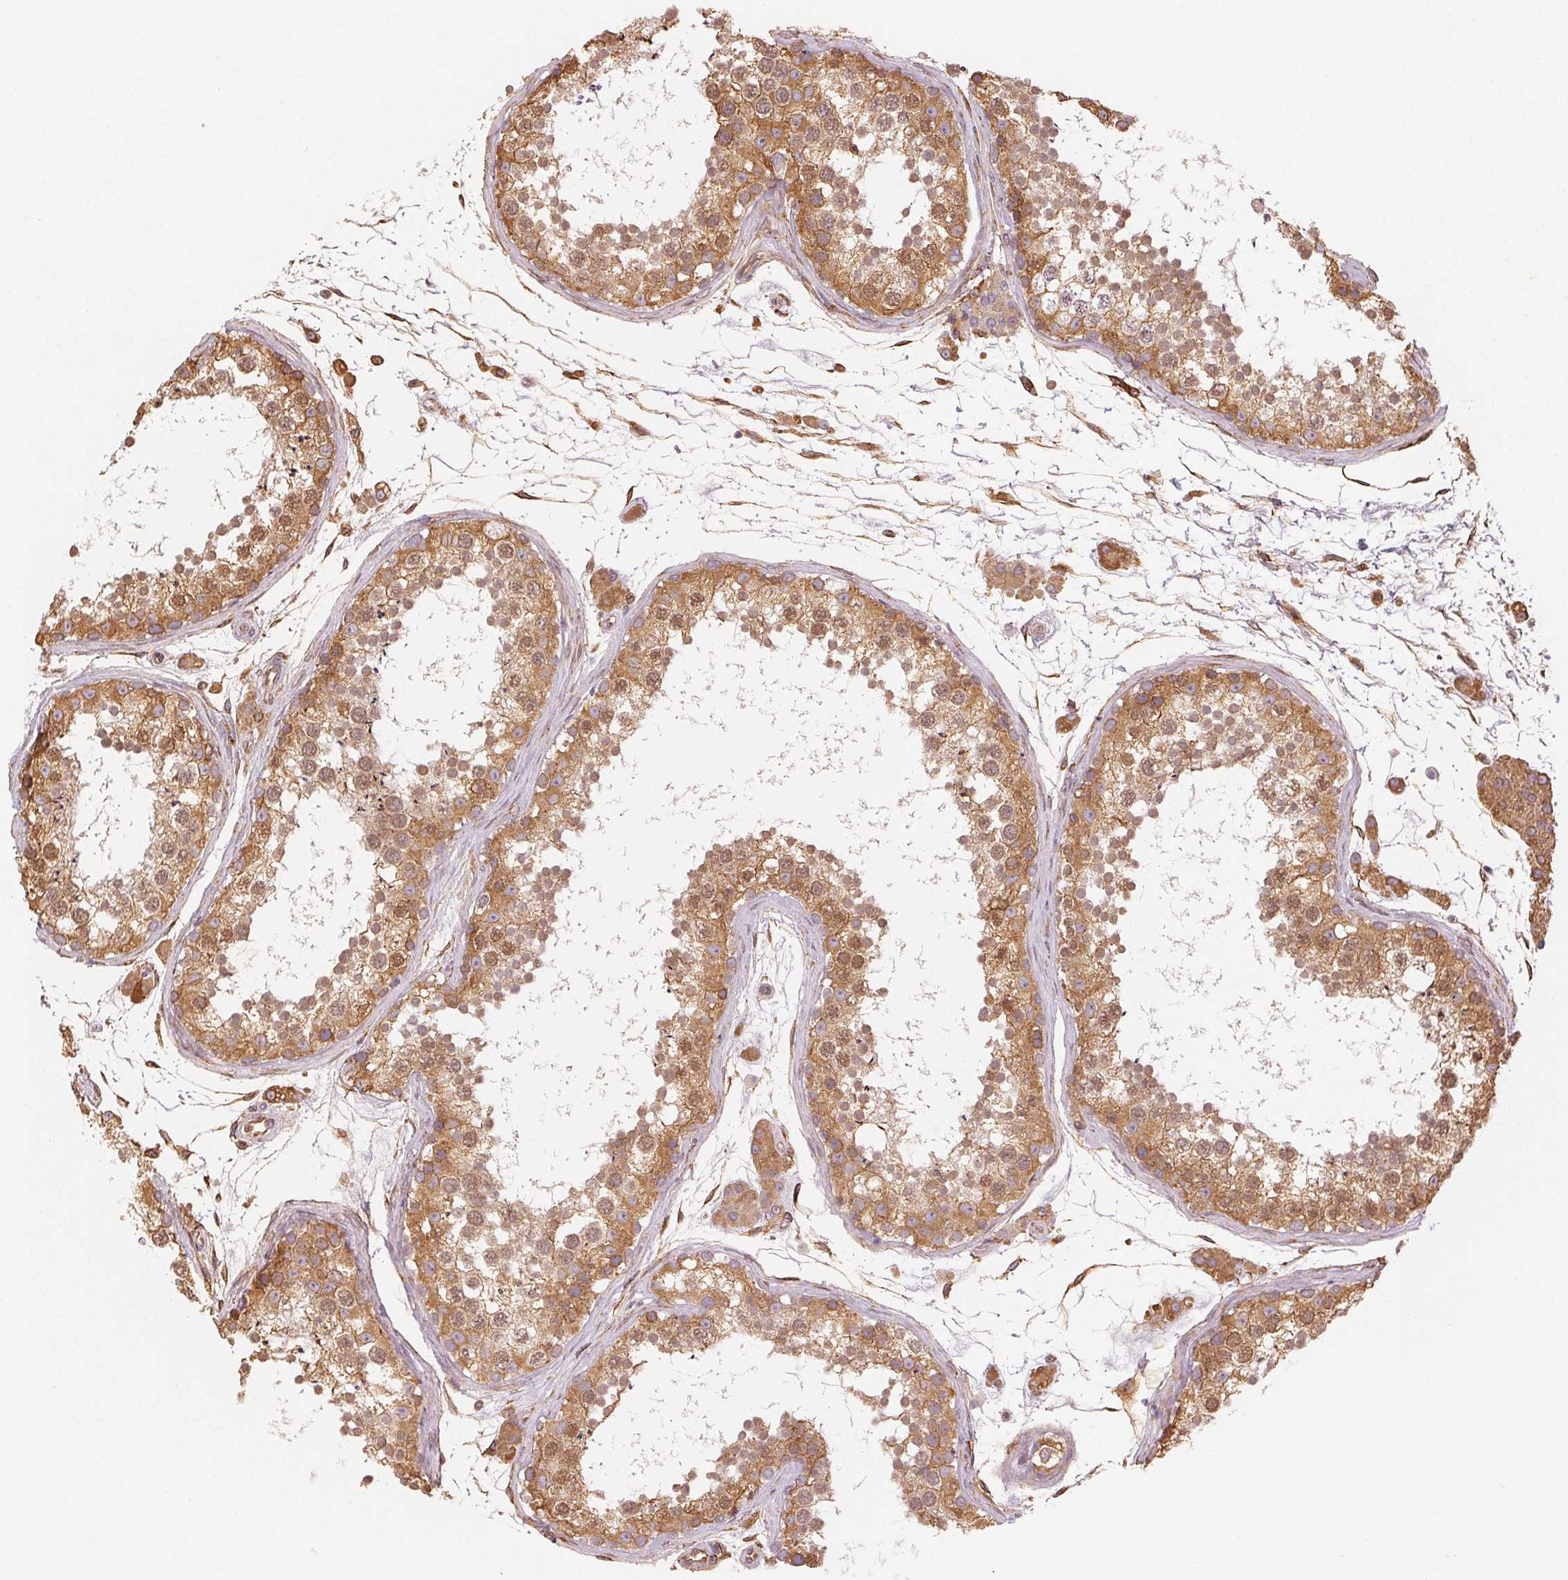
{"staining": {"intensity": "moderate", "quantity": ">75%", "location": "cytoplasmic/membranous"}, "tissue": "testis", "cell_type": "Cells in seminiferous ducts", "image_type": "normal", "snomed": [{"axis": "morphology", "description": "Normal tissue, NOS"}, {"axis": "topography", "description": "Testis"}], "caption": "Benign testis was stained to show a protein in brown. There is medium levels of moderate cytoplasmic/membranous expression in about >75% of cells in seminiferous ducts.", "gene": "RCN3", "patient": {"sex": "male", "age": 41}}